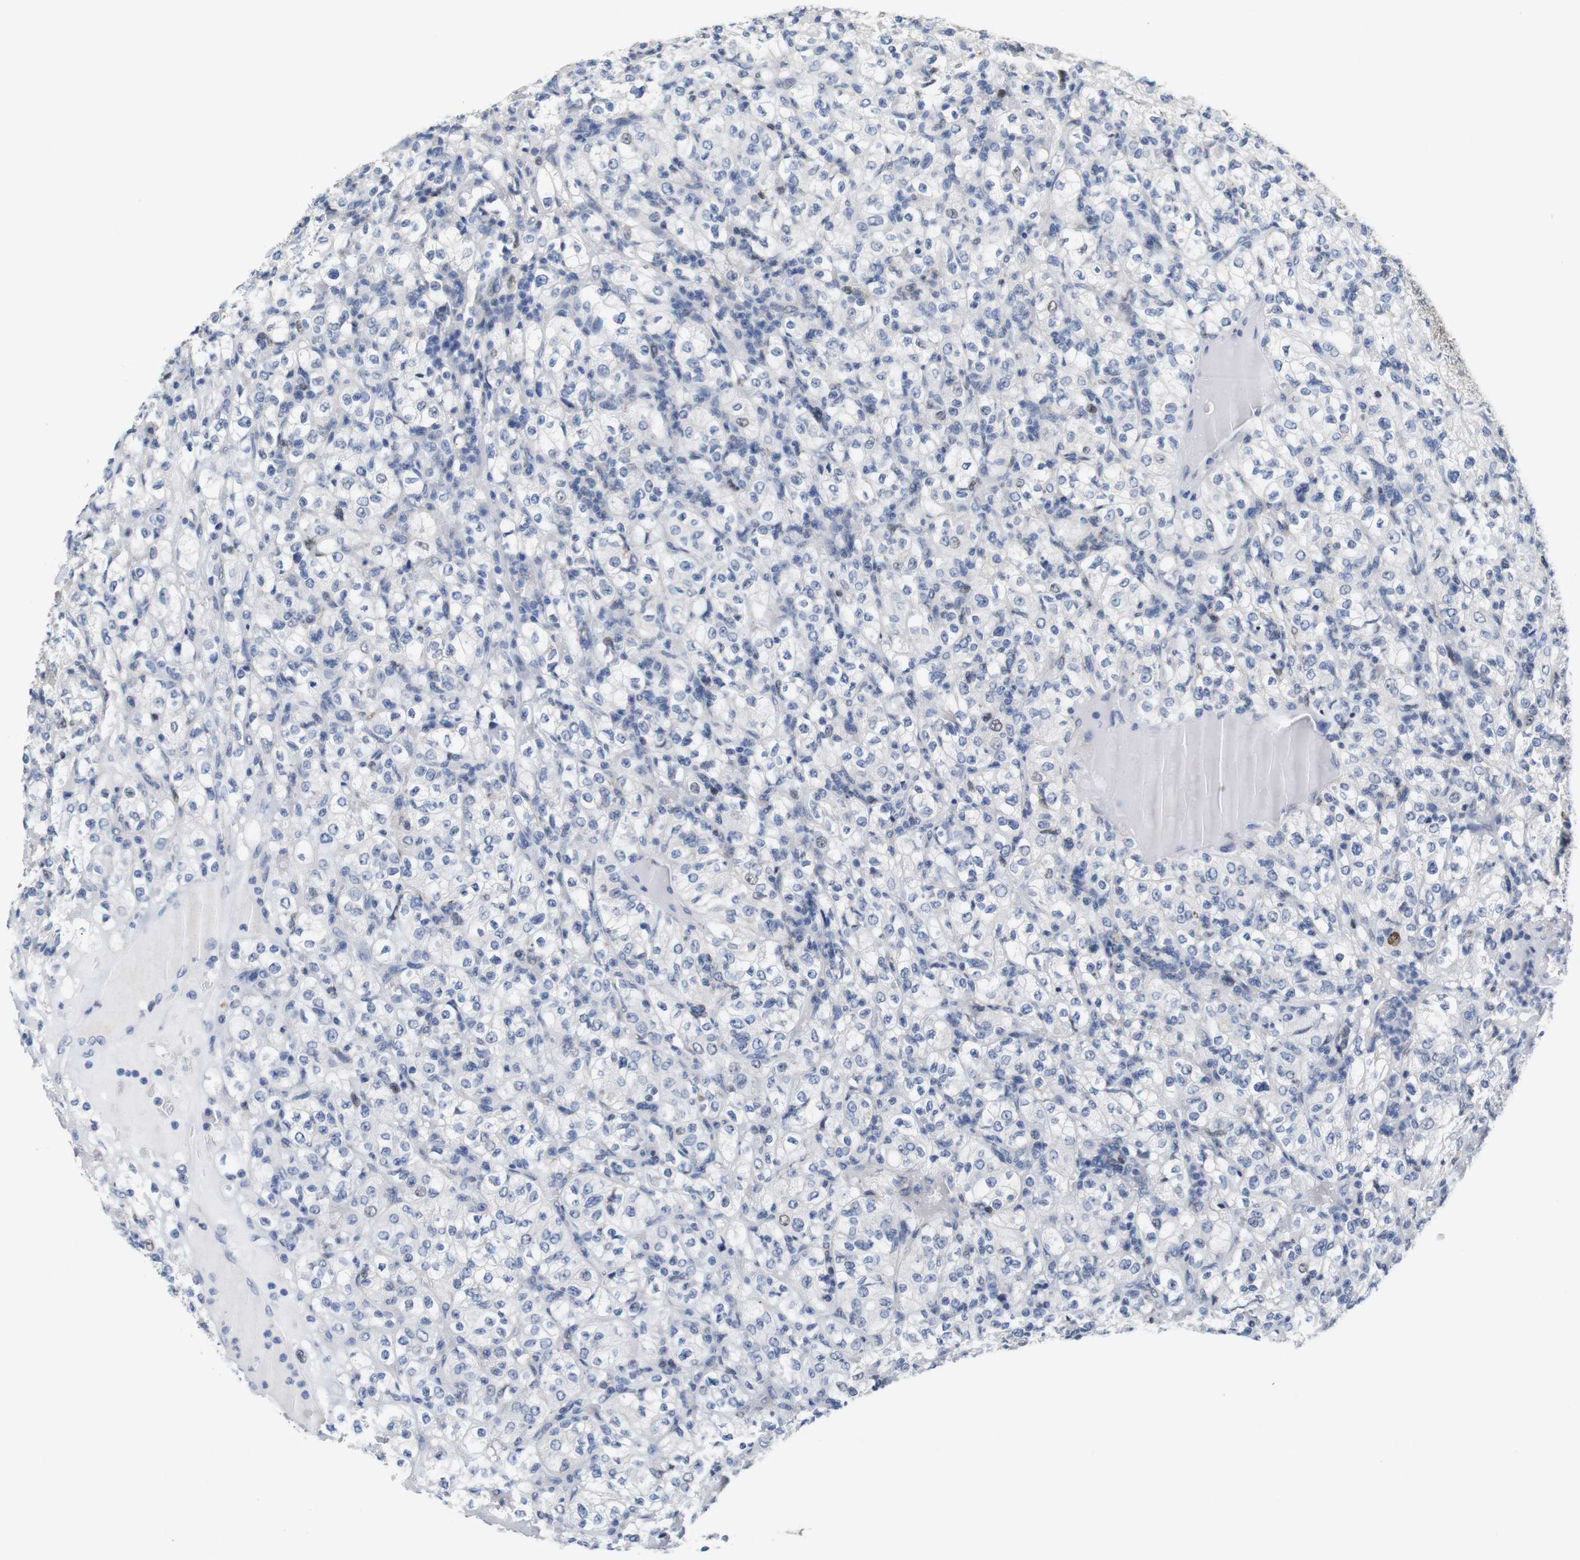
{"staining": {"intensity": "negative", "quantity": "none", "location": "none"}, "tissue": "renal cancer", "cell_type": "Tumor cells", "image_type": "cancer", "snomed": [{"axis": "morphology", "description": "Normal tissue, NOS"}, {"axis": "morphology", "description": "Adenocarcinoma, NOS"}, {"axis": "topography", "description": "Kidney"}], "caption": "IHC of renal cancer (adenocarcinoma) displays no expression in tumor cells.", "gene": "CDK2", "patient": {"sex": "female", "age": 72}}